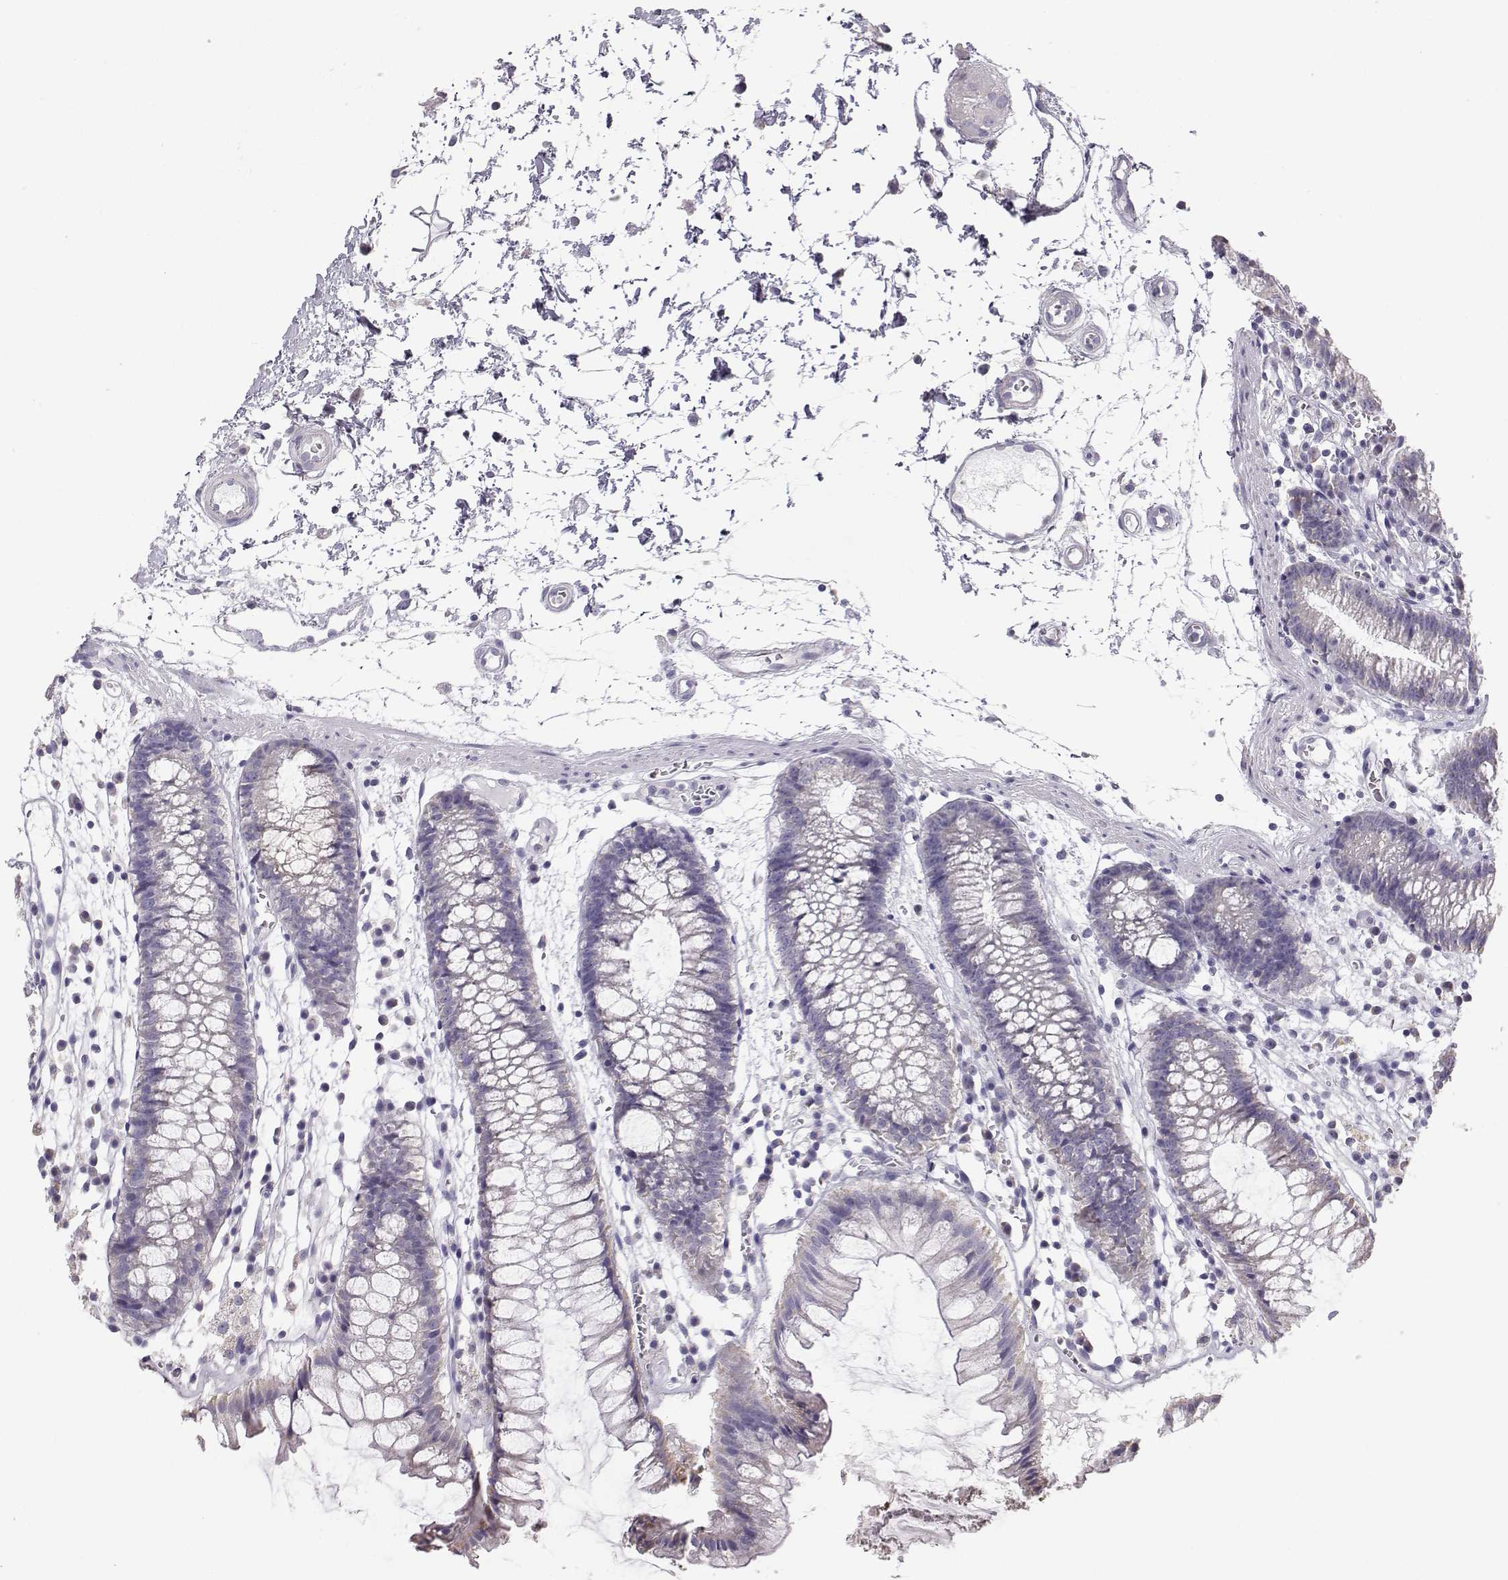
{"staining": {"intensity": "negative", "quantity": "none", "location": "none"}, "tissue": "colon", "cell_type": "Endothelial cells", "image_type": "normal", "snomed": [{"axis": "morphology", "description": "Normal tissue, NOS"}, {"axis": "morphology", "description": "Adenocarcinoma, NOS"}, {"axis": "topography", "description": "Colon"}], "caption": "Human colon stained for a protein using immunohistochemistry displays no expression in endothelial cells.", "gene": "AVP", "patient": {"sex": "male", "age": 65}}